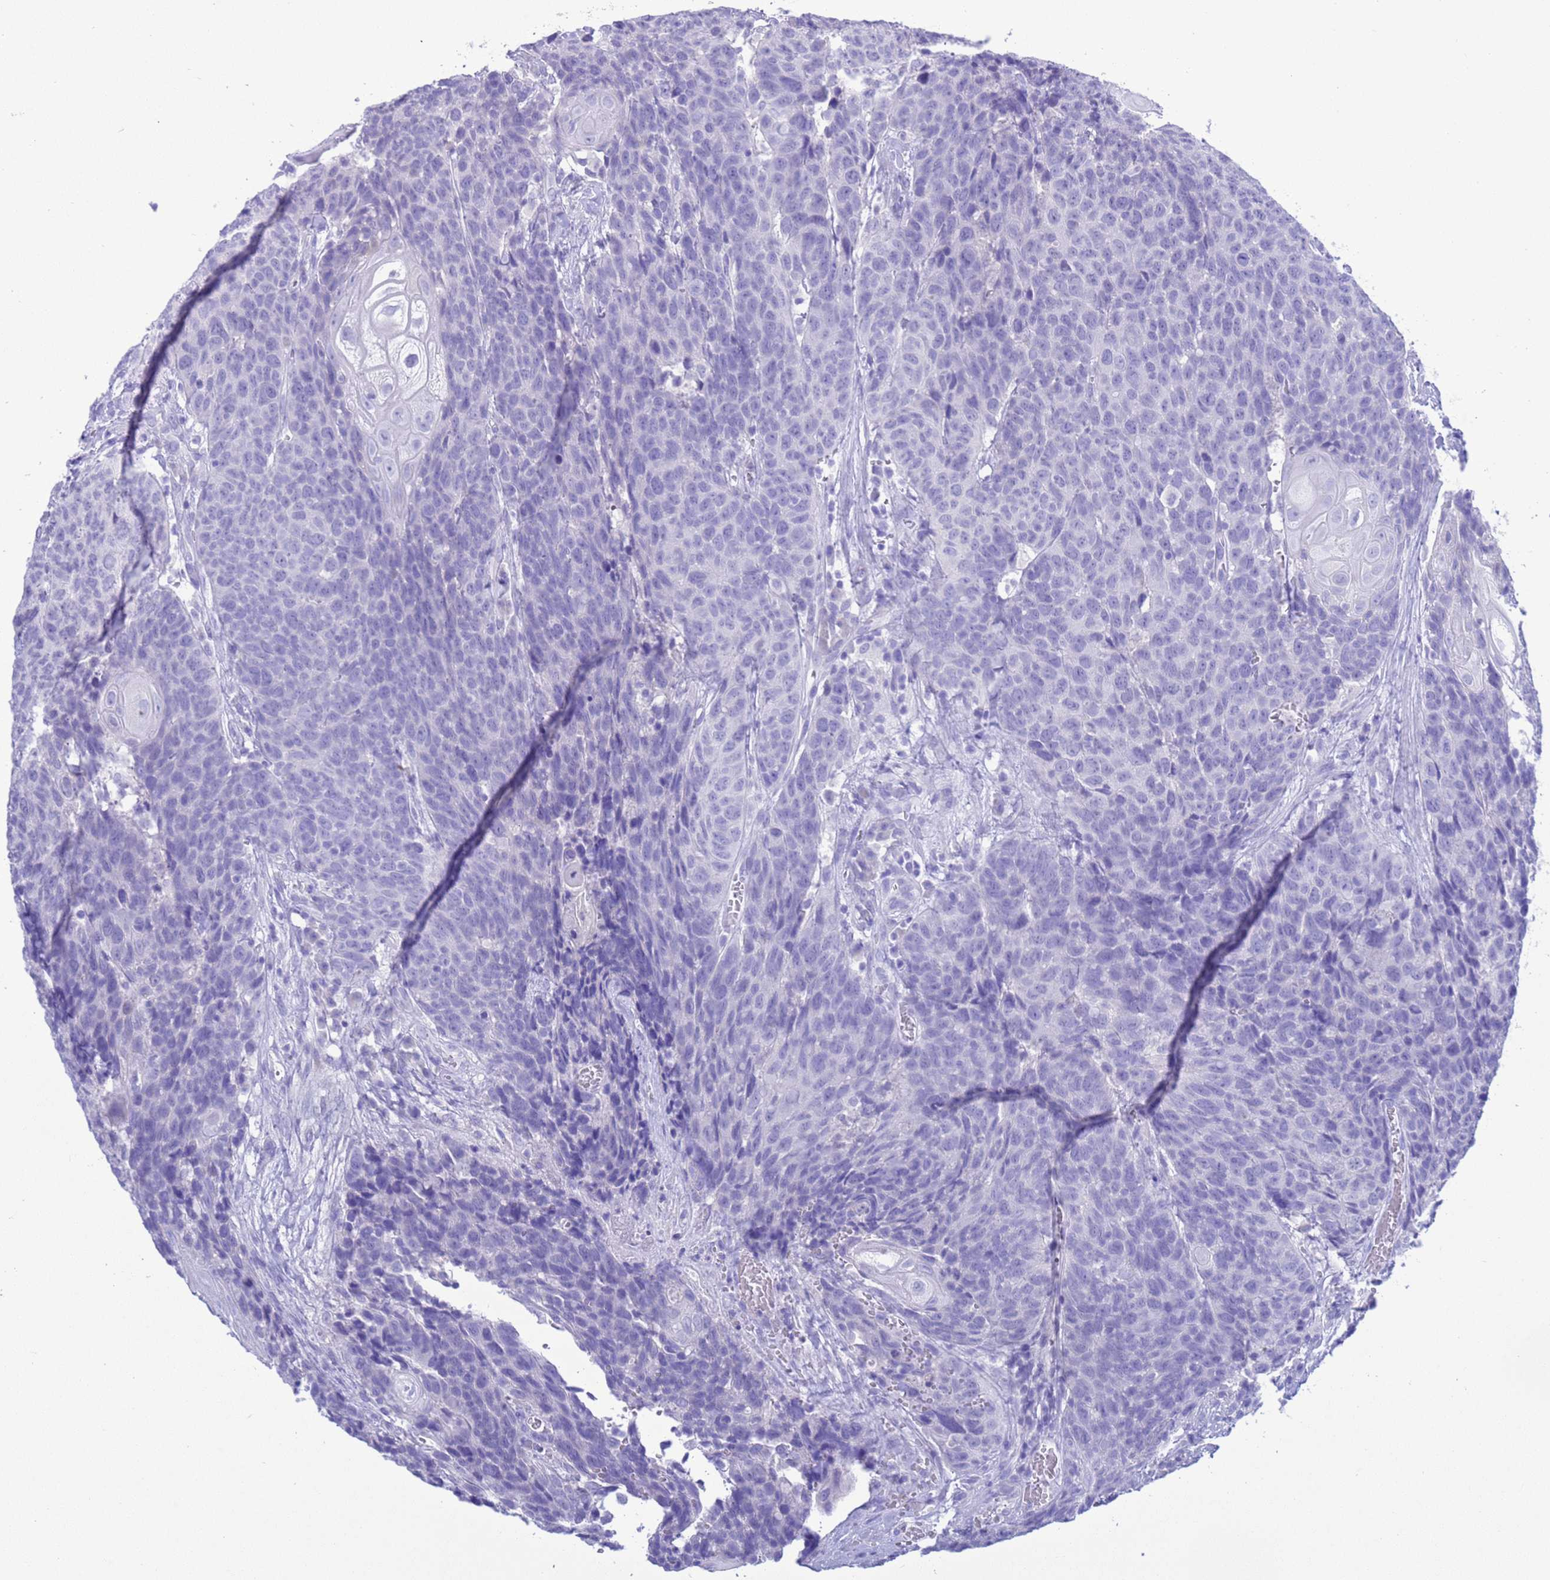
{"staining": {"intensity": "negative", "quantity": "none", "location": "none"}, "tissue": "head and neck cancer", "cell_type": "Tumor cells", "image_type": "cancer", "snomed": [{"axis": "morphology", "description": "Squamous cell carcinoma, NOS"}, {"axis": "topography", "description": "Head-Neck"}], "caption": "Immunohistochemical staining of human head and neck cancer (squamous cell carcinoma) exhibits no significant positivity in tumor cells. (Brightfield microscopy of DAB (3,3'-diaminobenzidine) immunohistochemistry at high magnification).", "gene": "GSTM1", "patient": {"sex": "male", "age": 66}}